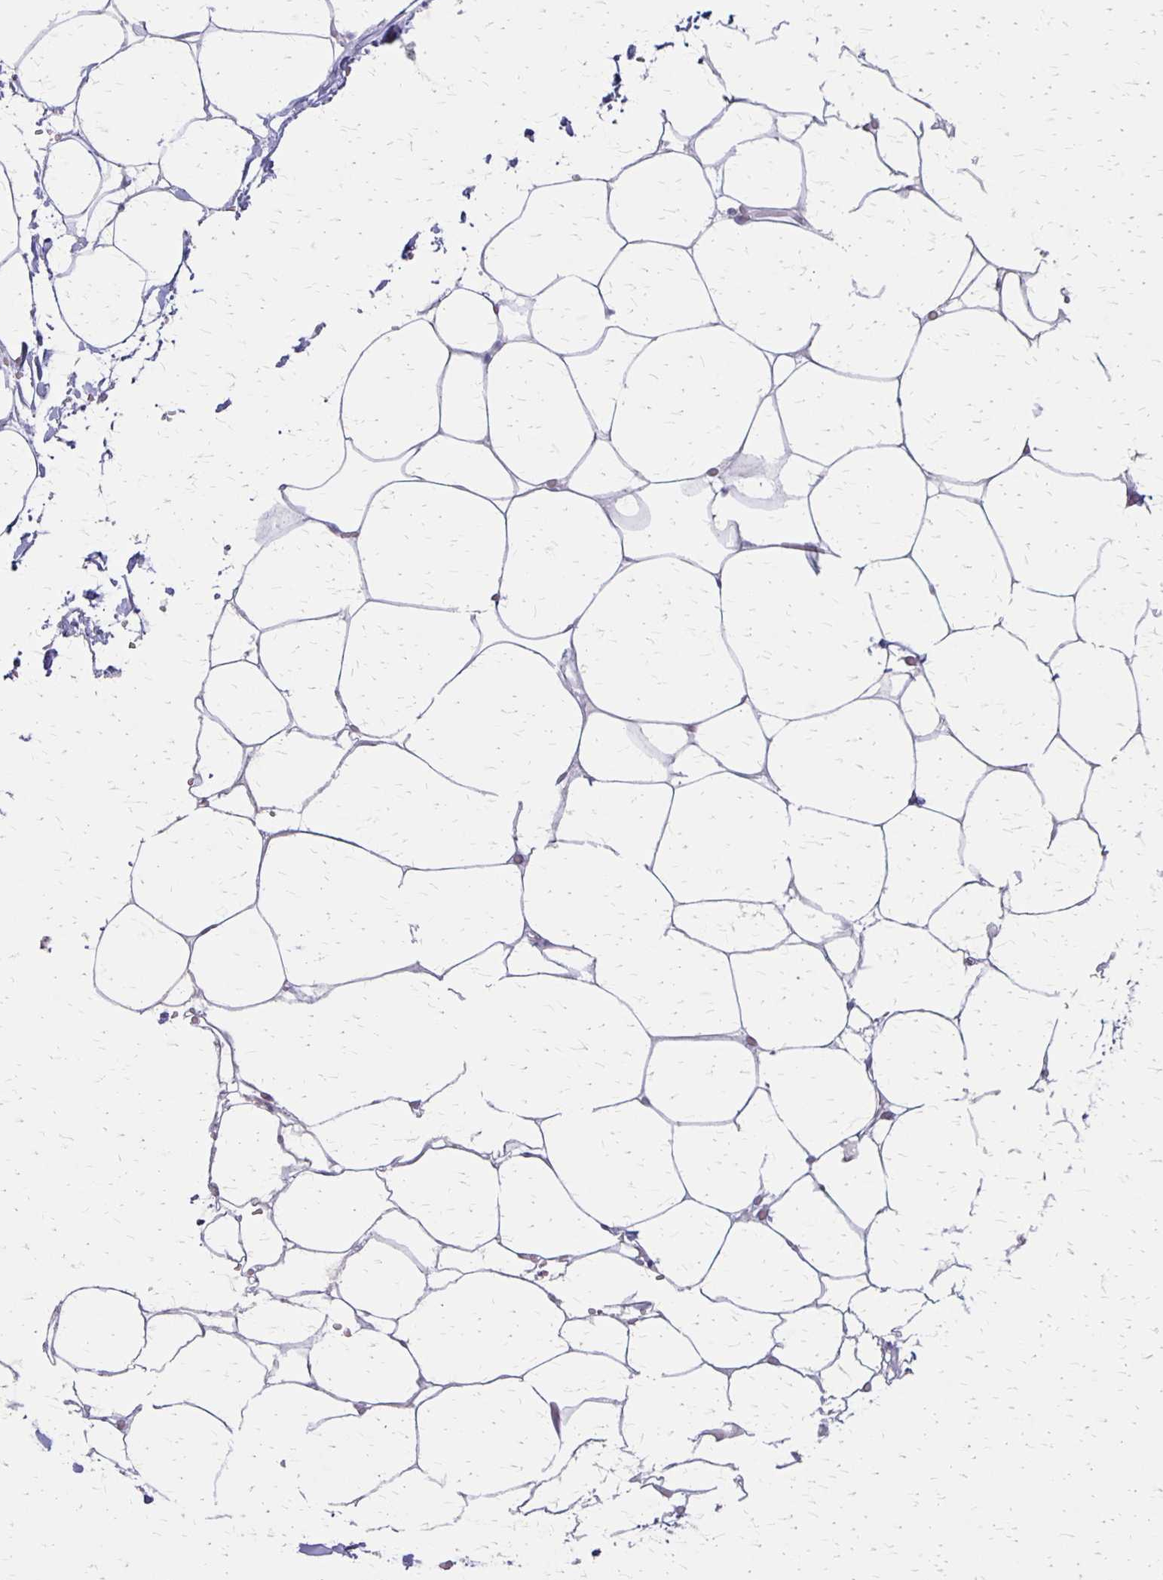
{"staining": {"intensity": "negative", "quantity": "none", "location": "none"}, "tissue": "adipose tissue", "cell_type": "Adipocytes", "image_type": "normal", "snomed": [{"axis": "morphology", "description": "Normal tissue, NOS"}, {"axis": "topography", "description": "Adipose tissue"}, {"axis": "topography", "description": "Vascular tissue"}, {"axis": "topography", "description": "Rectum"}, {"axis": "topography", "description": "Peripheral nerve tissue"}], "caption": "High power microscopy histopathology image of an immunohistochemistry photomicrograph of benign adipose tissue, revealing no significant staining in adipocytes. (DAB immunohistochemistry visualized using brightfield microscopy, high magnification).", "gene": "HOMER1", "patient": {"sex": "female", "age": 69}}